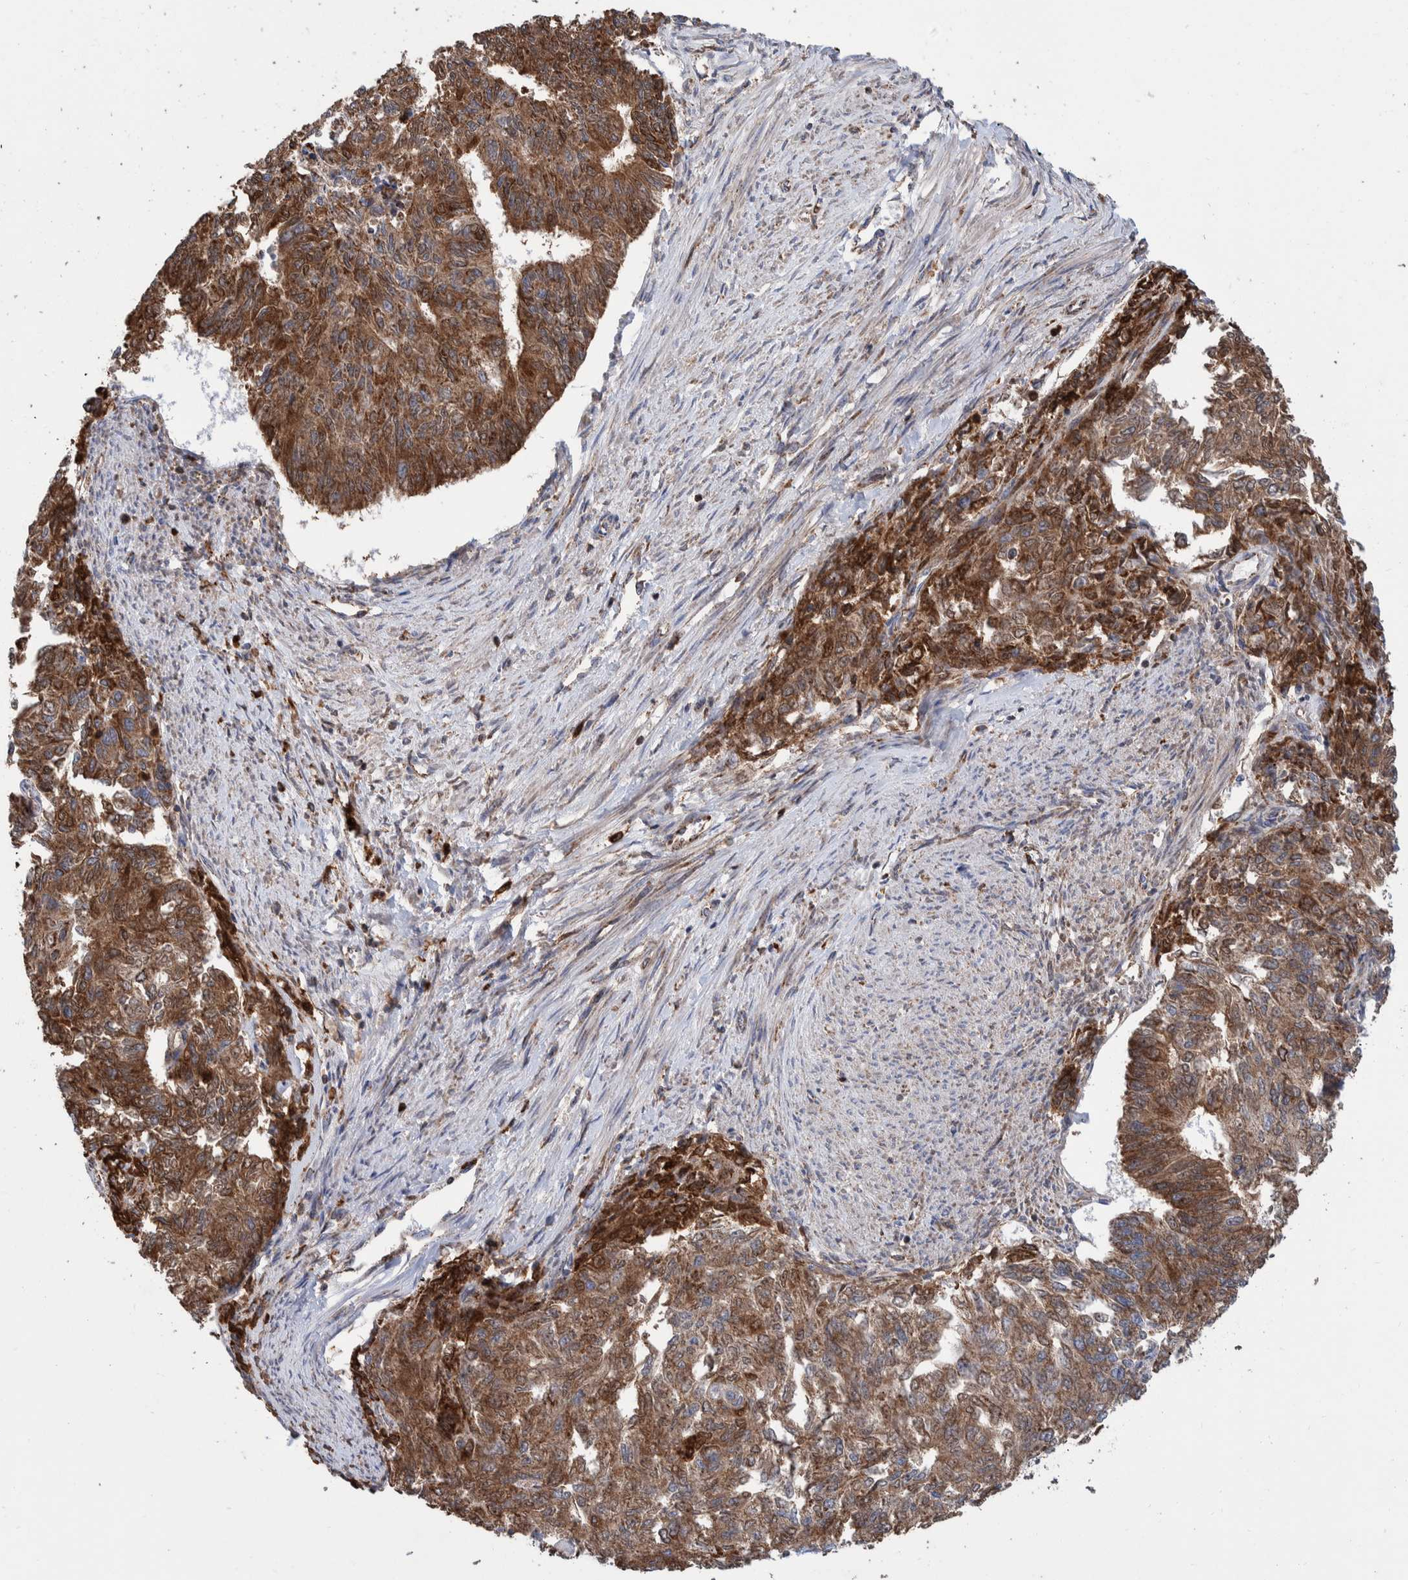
{"staining": {"intensity": "moderate", "quantity": ">75%", "location": "cytoplasmic/membranous"}, "tissue": "endometrial cancer", "cell_type": "Tumor cells", "image_type": "cancer", "snomed": [{"axis": "morphology", "description": "Adenocarcinoma, NOS"}, {"axis": "topography", "description": "Endometrium"}], "caption": "Immunohistochemical staining of endometrial cancer (adenocarcinoma) shows moderate cytoplasmic/membranous protein expression in about >75% of tumor cells.", "gene": "DECR1", "patient": {"sex": "female", "age": 32}}